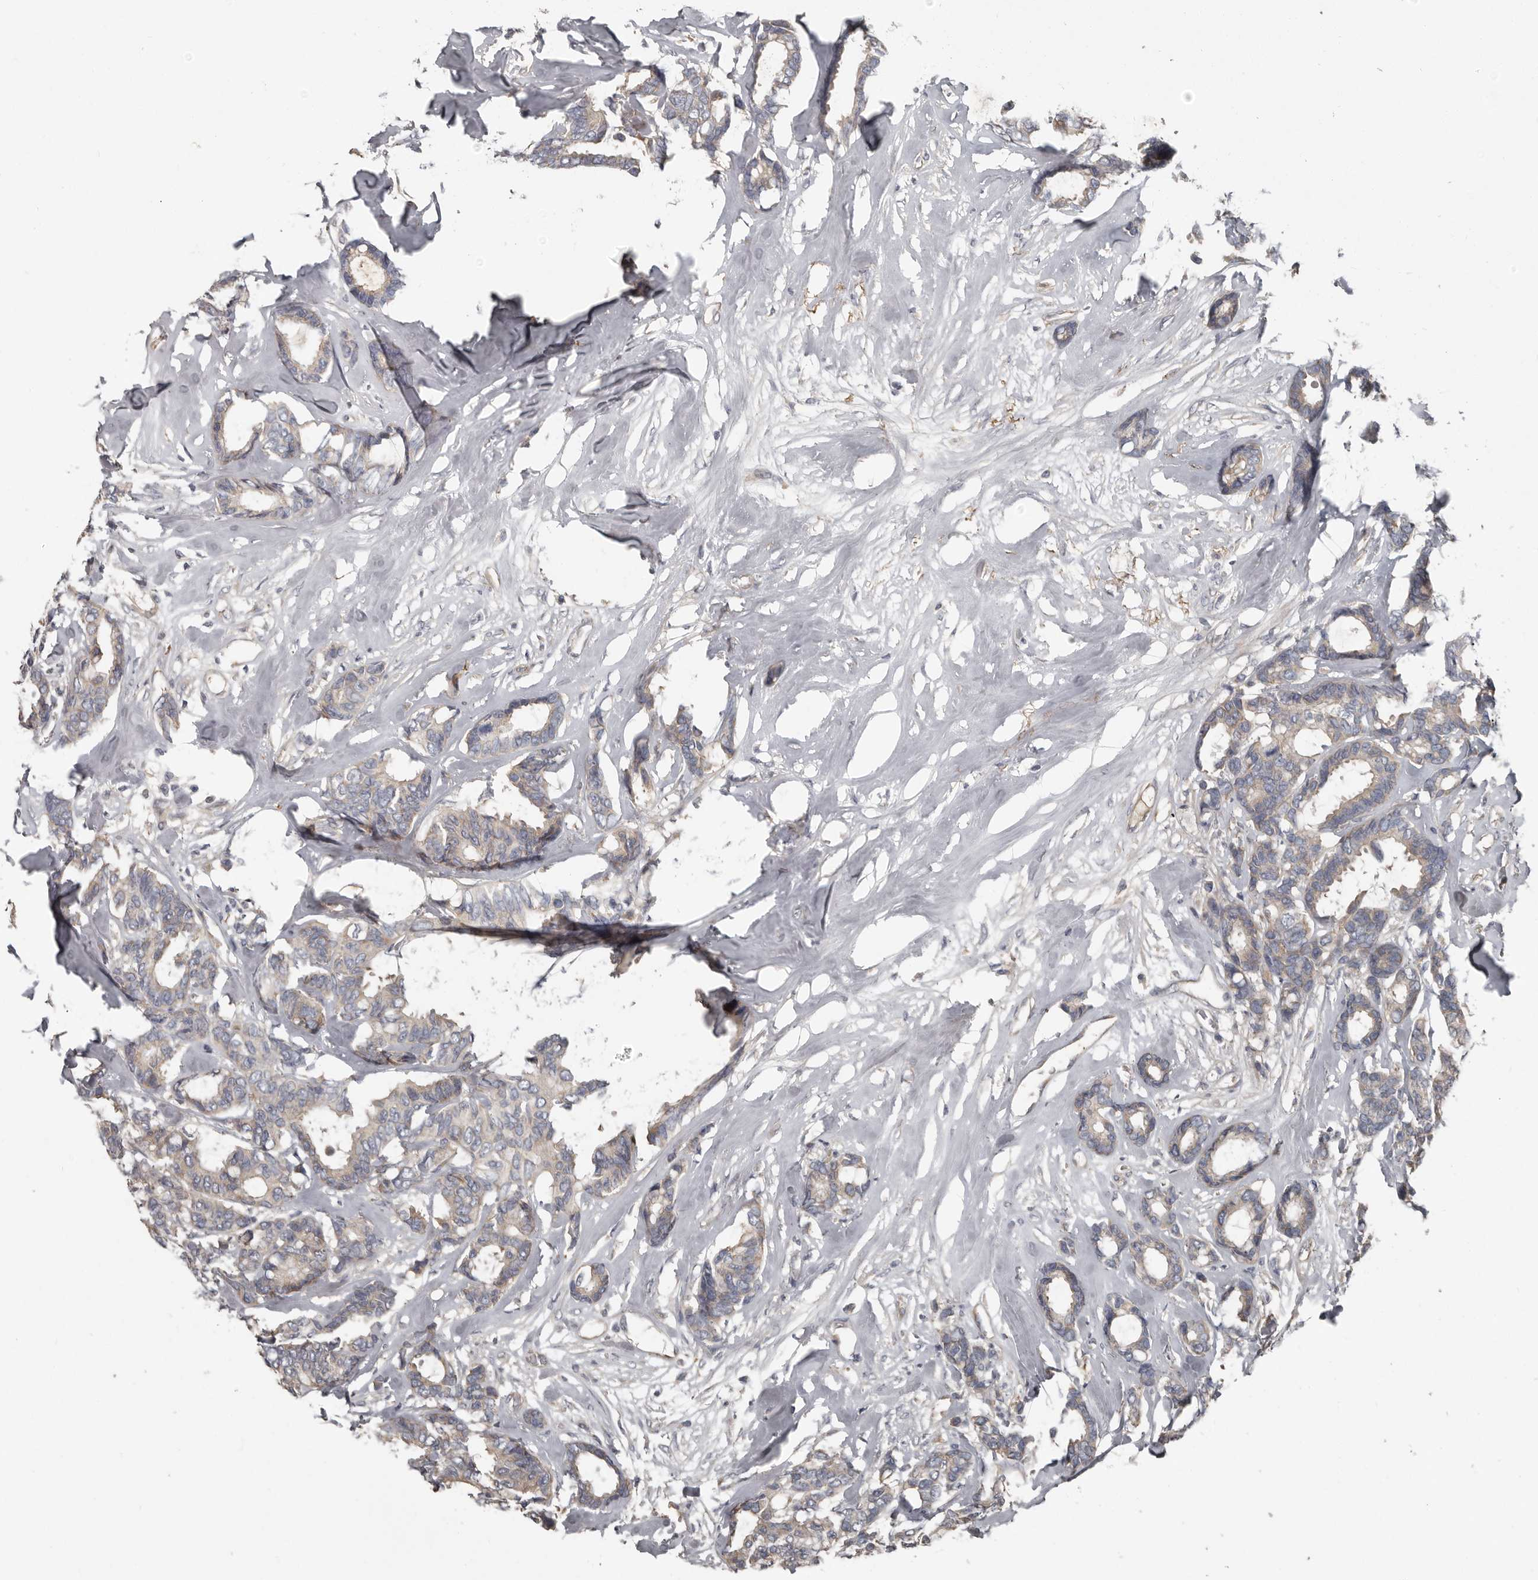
{"staining": {"intensity": "weak", "quantity": "<25%", "location": "cytoplasmic/membranous"}, "tissue": "breast cancer", "cell_type": "Tumor cells", "image_type": "cancer", "snomed": [{"axis": "morphology", "description": "Duct carcinoma"}, {"axis": "topography", "description": "Breast"}], "caption": "Tumor cells are negative for protein expression in human breast cancer (infiltrating ductal carcinoma). (DAB IHC with hematoxylin counter stain).", "gene": "CA6", "patient": {"sex": "female", "age": 87}}